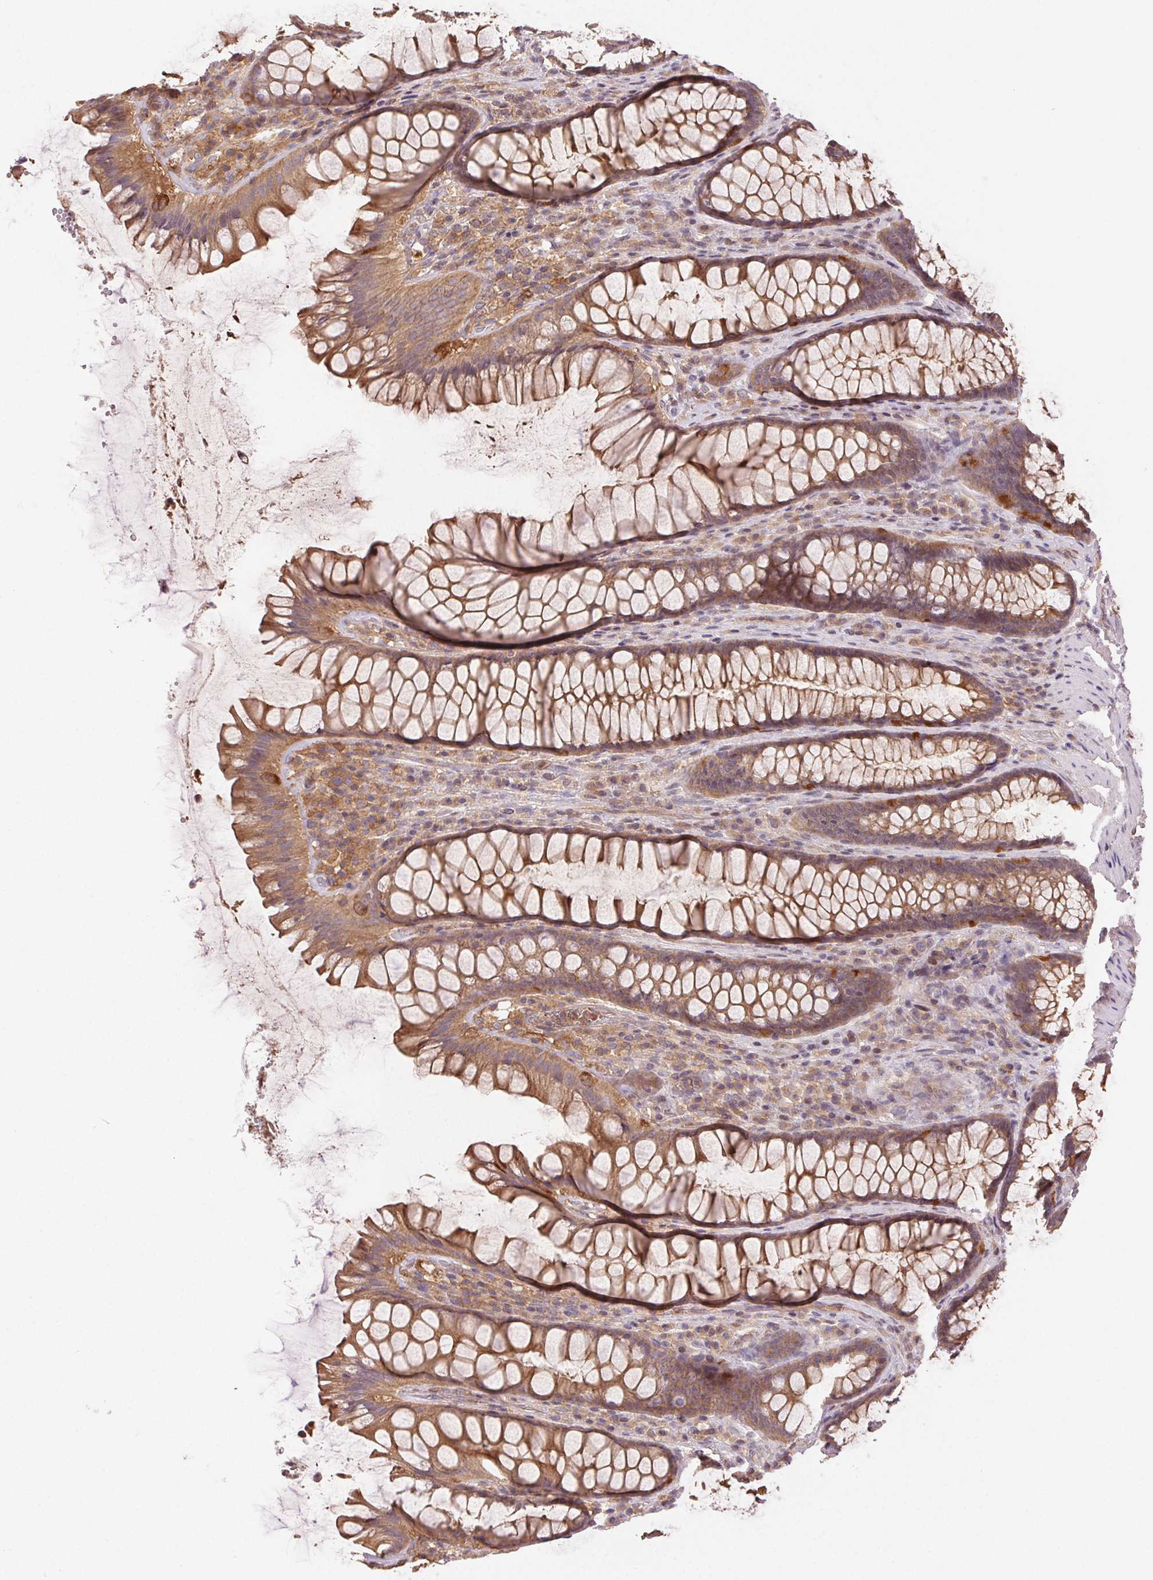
{"staining": {"intensity": "moderate", "quantity": ">75%", "location": "cytoplasmic/membranous"}, "tissue": "rectum", "cell_type": "Glandular cells", "image_type": "normal", "snomed": [{"axis": "morphology", "description": "Normal tissue, NOS"}, {"axis": "topography", "description": "Rectum"}], "caption": "This histopathology image shows benign rectum stained with immunohistochemistry (IHC) to label a protein in brown. The cytoplasmic/membranous of glandular cells show moderate positivity for the protein. Nuclei are counter-stained blue.", "gene": "GDI1", "patient": {"sex": "male", "age": 72}}